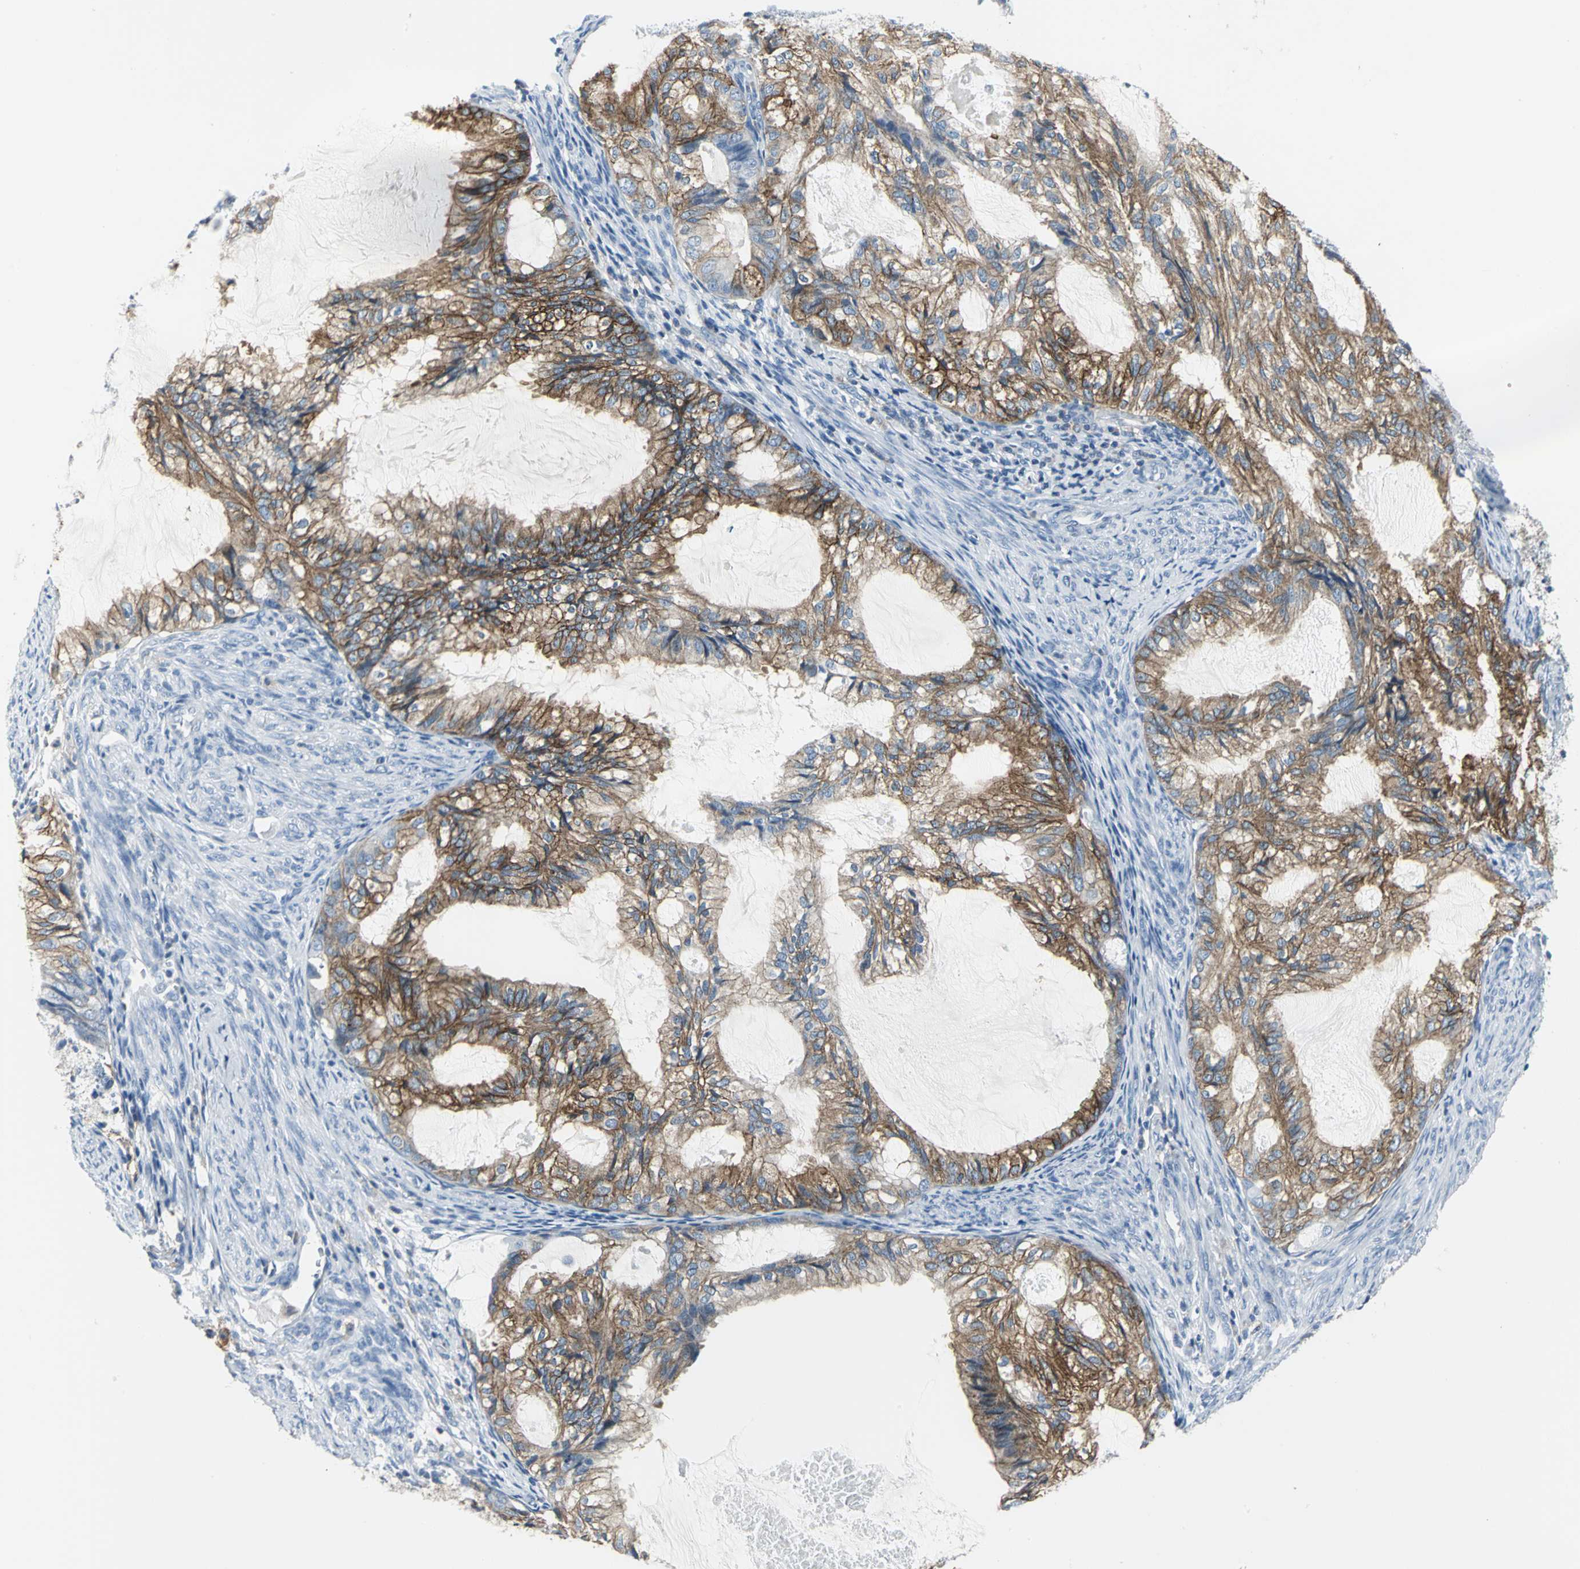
{"staining": {"intensity": "moderate", "quantity": ">75%", "location": "cytoplasmic/membranous"}, "tissue": "cervical cancer", "cell_type": "Tumor cells", "image_type": "cancer", "snomed": [{"axis": "morphology", "description": "Normal tissue, NOS"}, {"axis": "morphology", "description": "Adenocarcinoma, NOS"}, {"axis": "topography", "description": "Cervix"}, {"axis": "topography", "description": "Endometrium"}], "caption": "Protein positivity by immunohistochemistry (IHC) shows moderate cytoplasmic/membranous expression in approximately >75% of tumor cells in cervical cancer (adenocarcinoma). Ihc stains the protein in brown and the nuclei are stained blue.", "gene": "IQGAP2", "patient": {"sex": "female", "age": 86}}